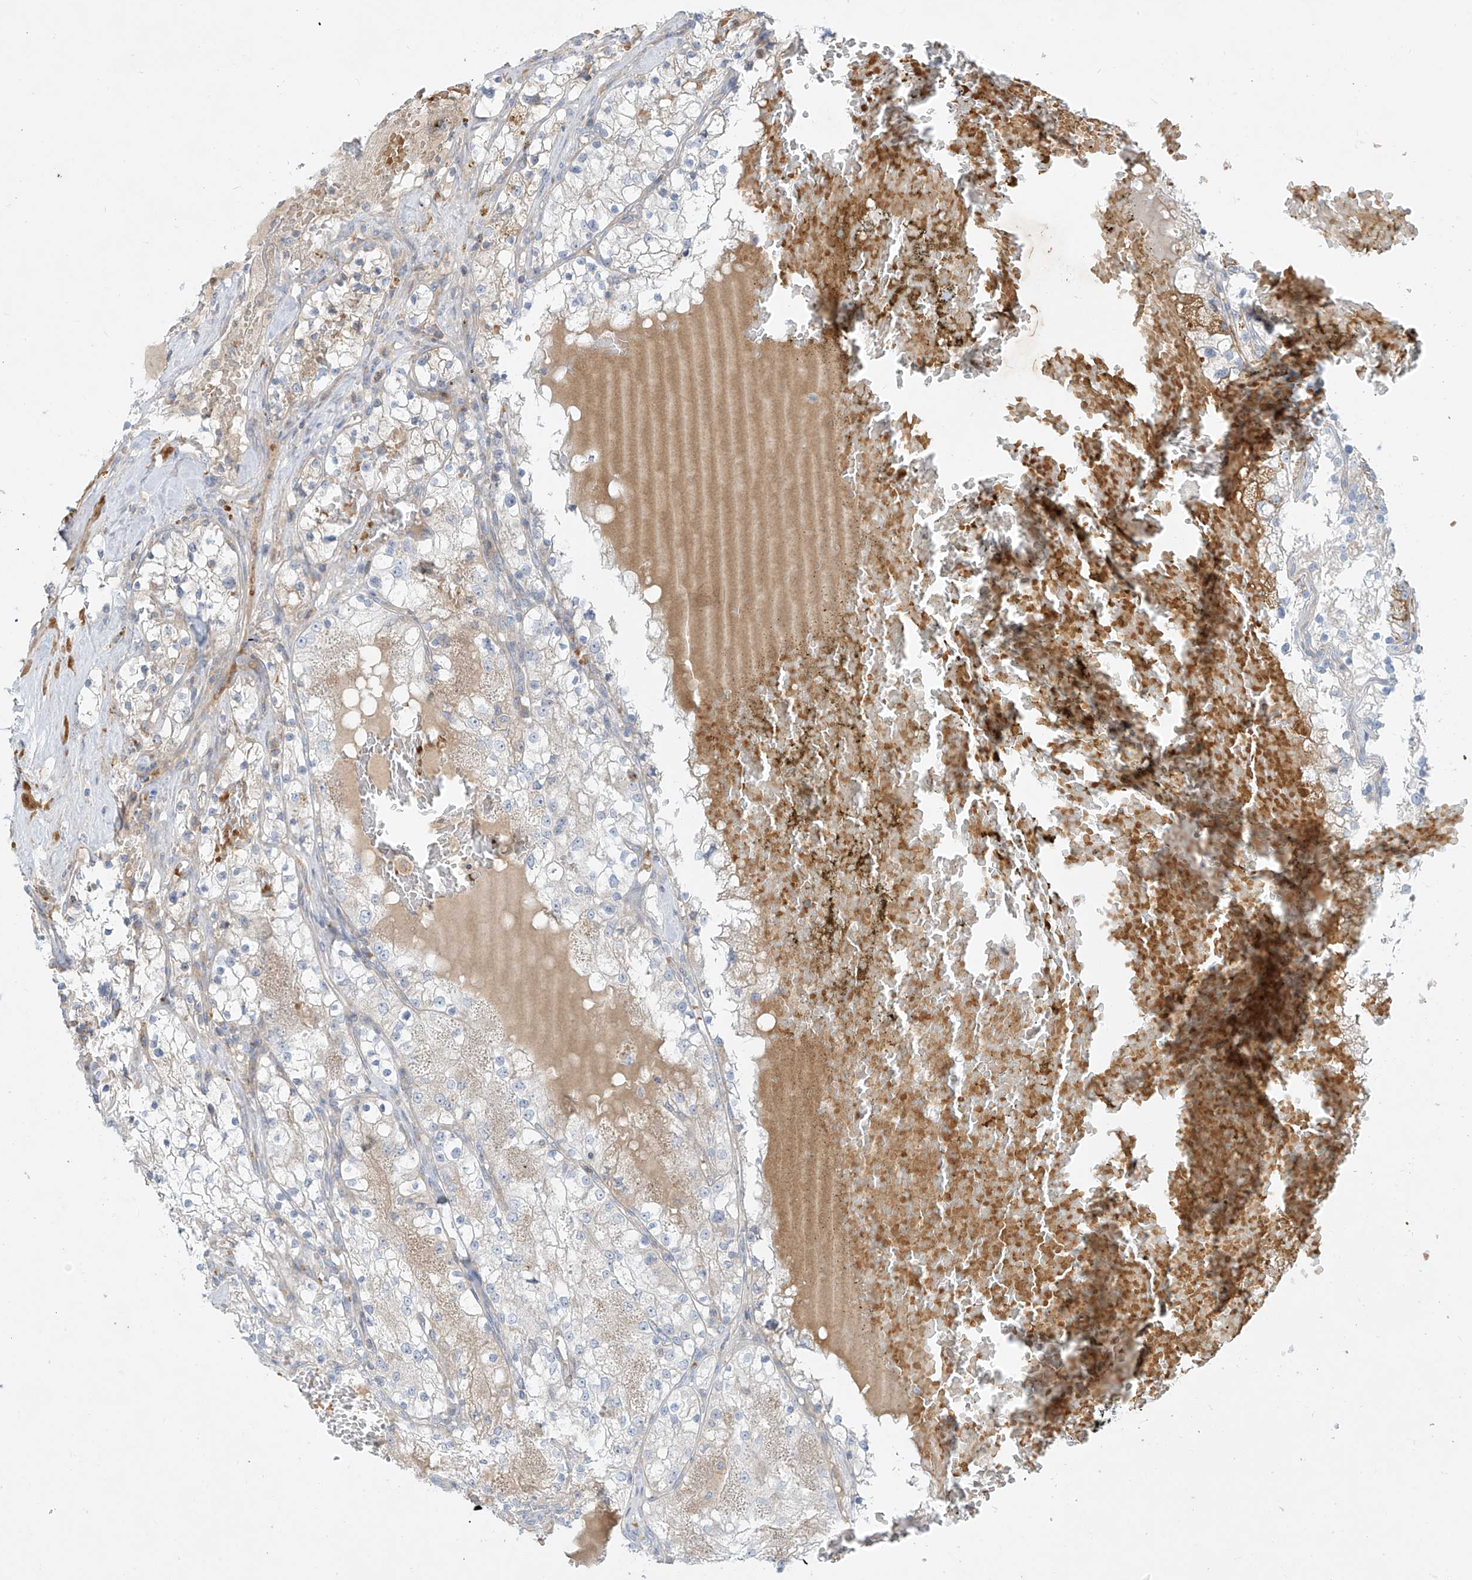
{"staining": {"intensity": "negative", "quantity": "none", "location": "none"}, "tissue": "renal cancer", "cell_type": "Tumor cells", "image_type": "cancer", "snomed": [{"axis": "morphology", "description": "Normal tissue, NOS"}, {"axis": "morphology", "description": "Adenocarcinoma, NOS"}, {"axis": "topography", "description": "Kidney"}], "caption": "This is a photomicrograph of immunohistochemistry staining of renal cancer, which shows no staining in tumor cells. (DAB (3,3'-diaminobenzidine) IHC, high magnification).", "gene": "DGKQ", "patient": {"sex": "male", "age": 68}}